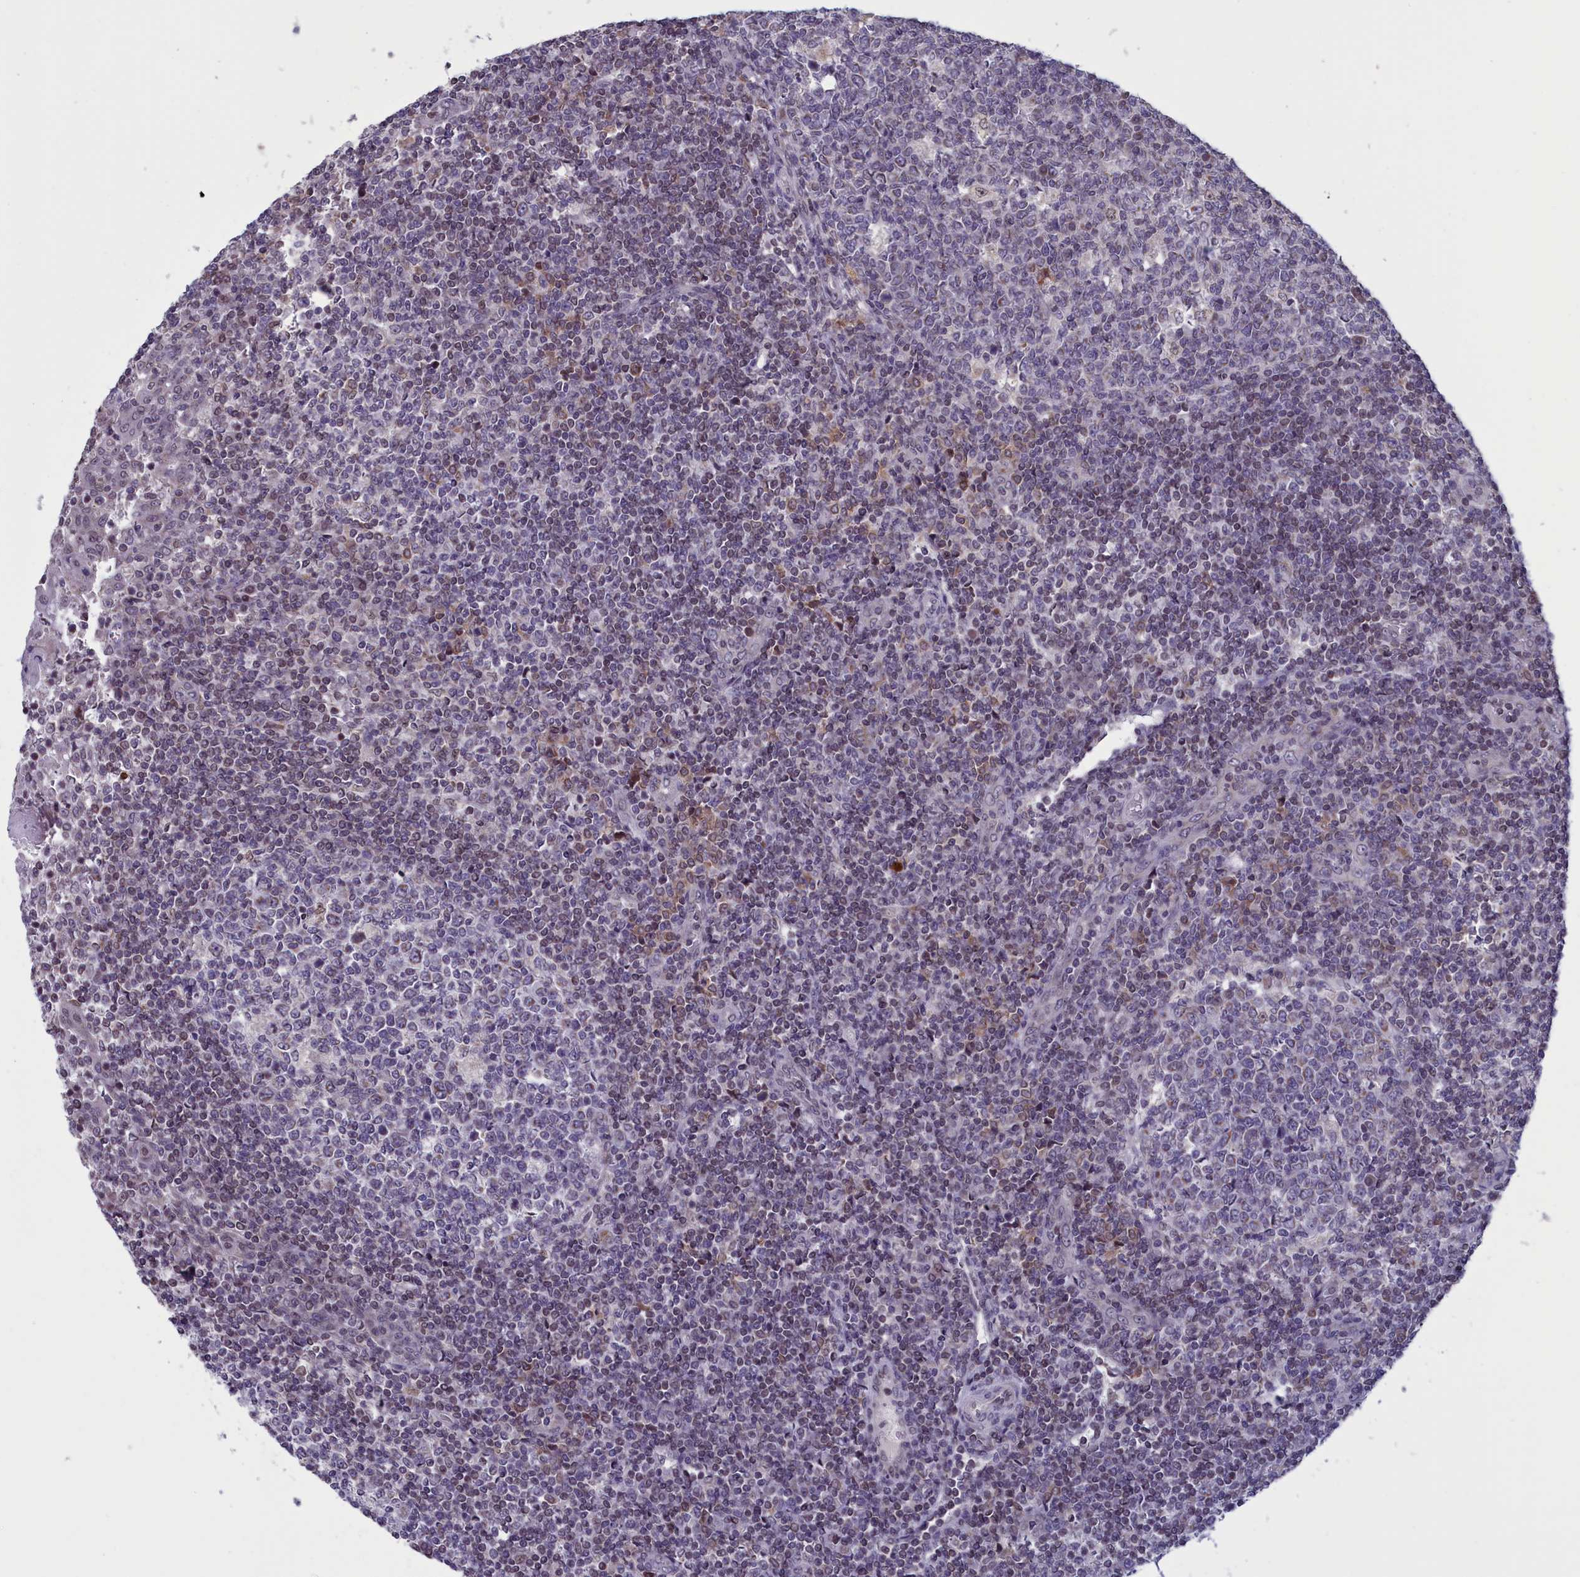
{"staining": {"intensity": "negative", "quantity": "none", "location": "none"}, "tissue": "tonsil", "cell_type": "Germinal center cells", "image_type": "normal", "snomed": [{"axis": "morphology", "description": "Normal tissue, NOS"}, {"axis": "topography", "description": "Tonsil"}], "caption": "Photomicrograph shows no significant protein expression in germinal center cells of unremarkable tonsil. (DAB immunohistochemistry (IHC), high magnification).", "gene": "PARS2", "patient": {"sex": "female", "age": 19}}